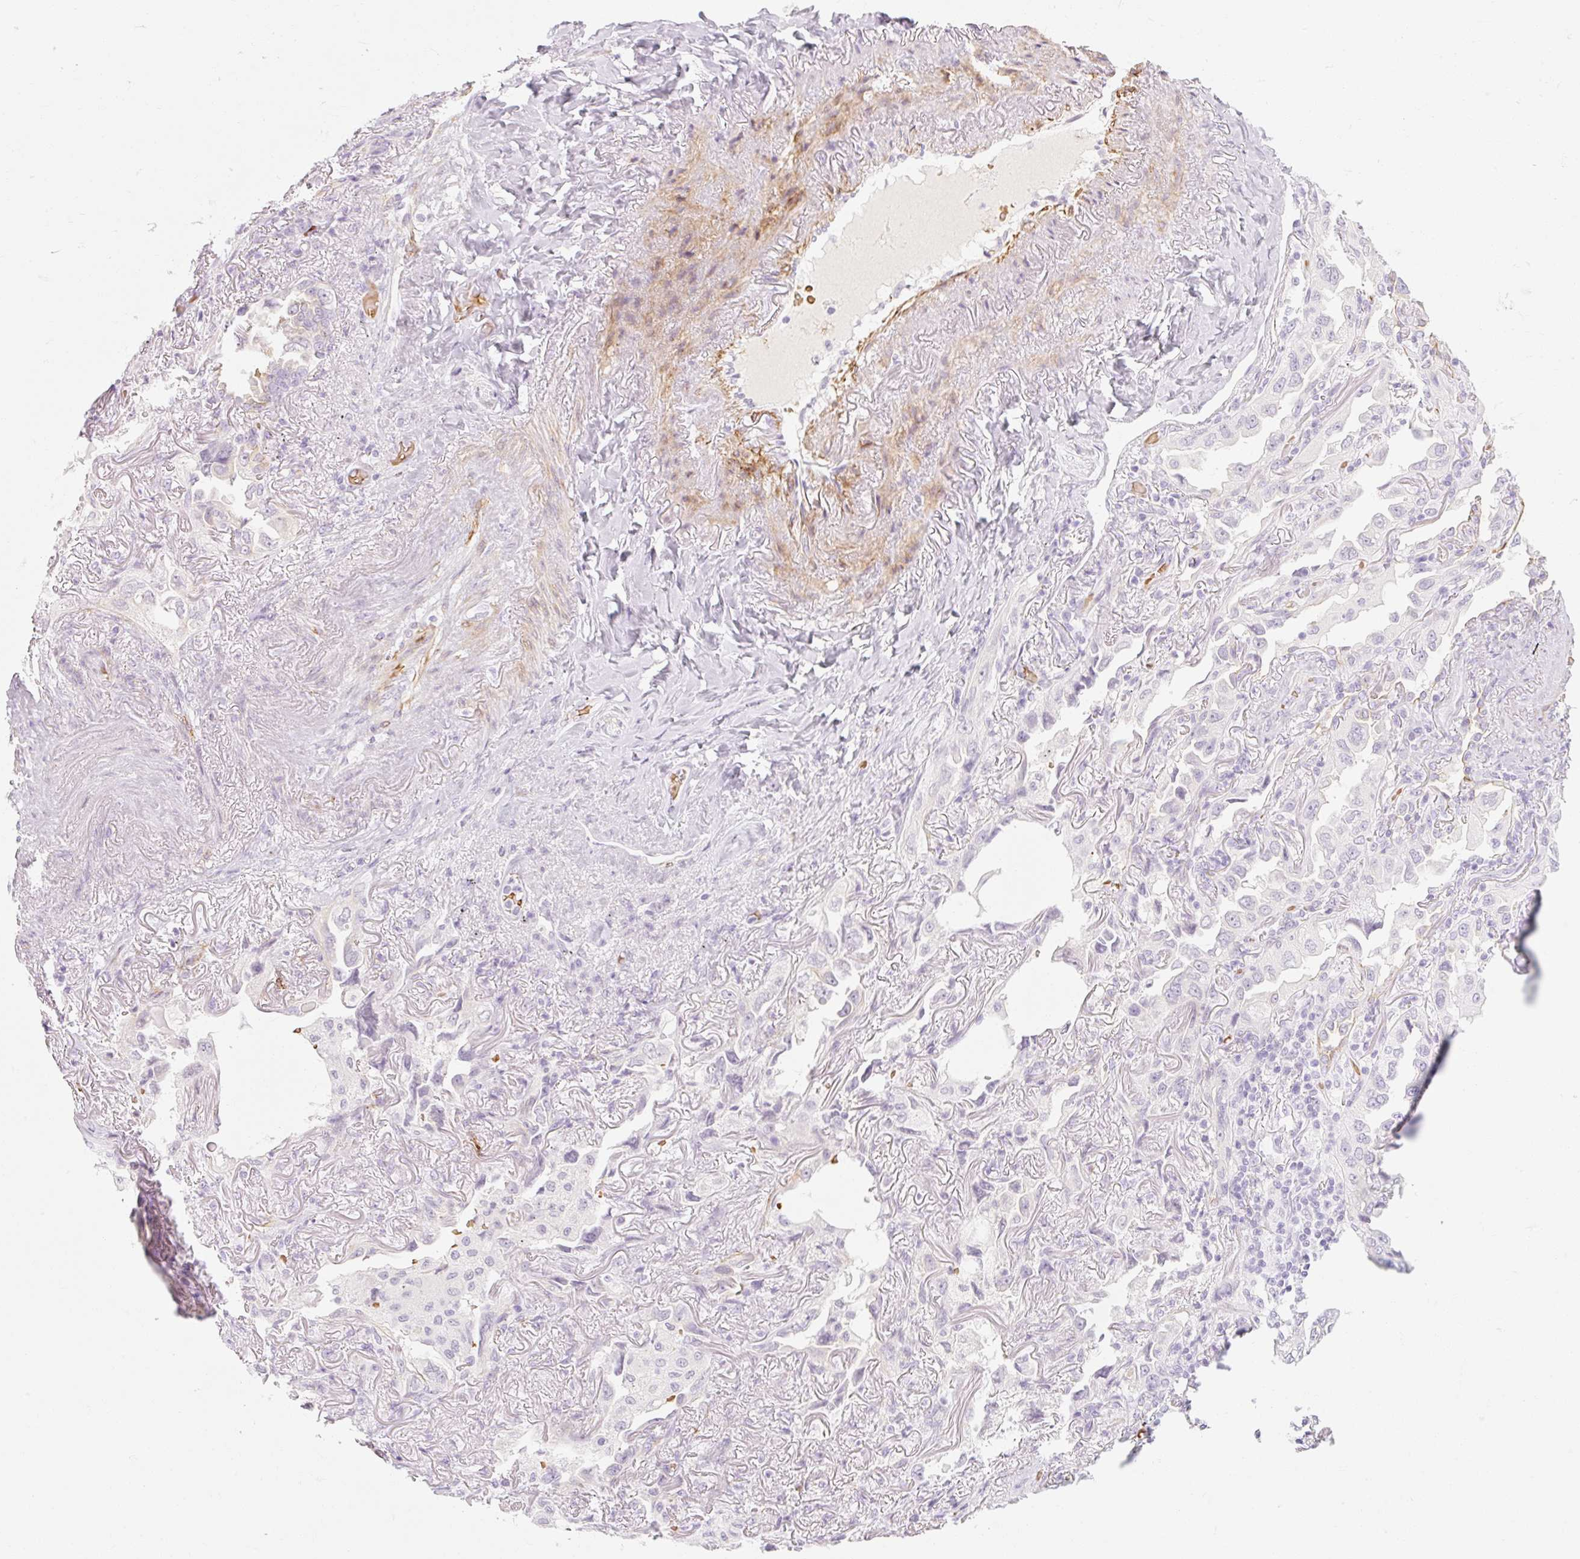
{"staining": {"intensity": "negative", "quantity": "none", "location": "none"}, "tissue": "lung cancer", "cell_type": "Tumor cells", "image_type": "cancer", "snomed": [{"axis": "morphology", "description": "Adenocarcinoma, NOS"}, {"axis": "topography", "description": "Lung"}], "caption": "Immunohistochemistry histopathology image of lung adenocarcinoma stained for a protein (brown), which shows no staining in tumor cells.", "gene": "TAF1L", "patient": {"sex": "female", "age": 69}}